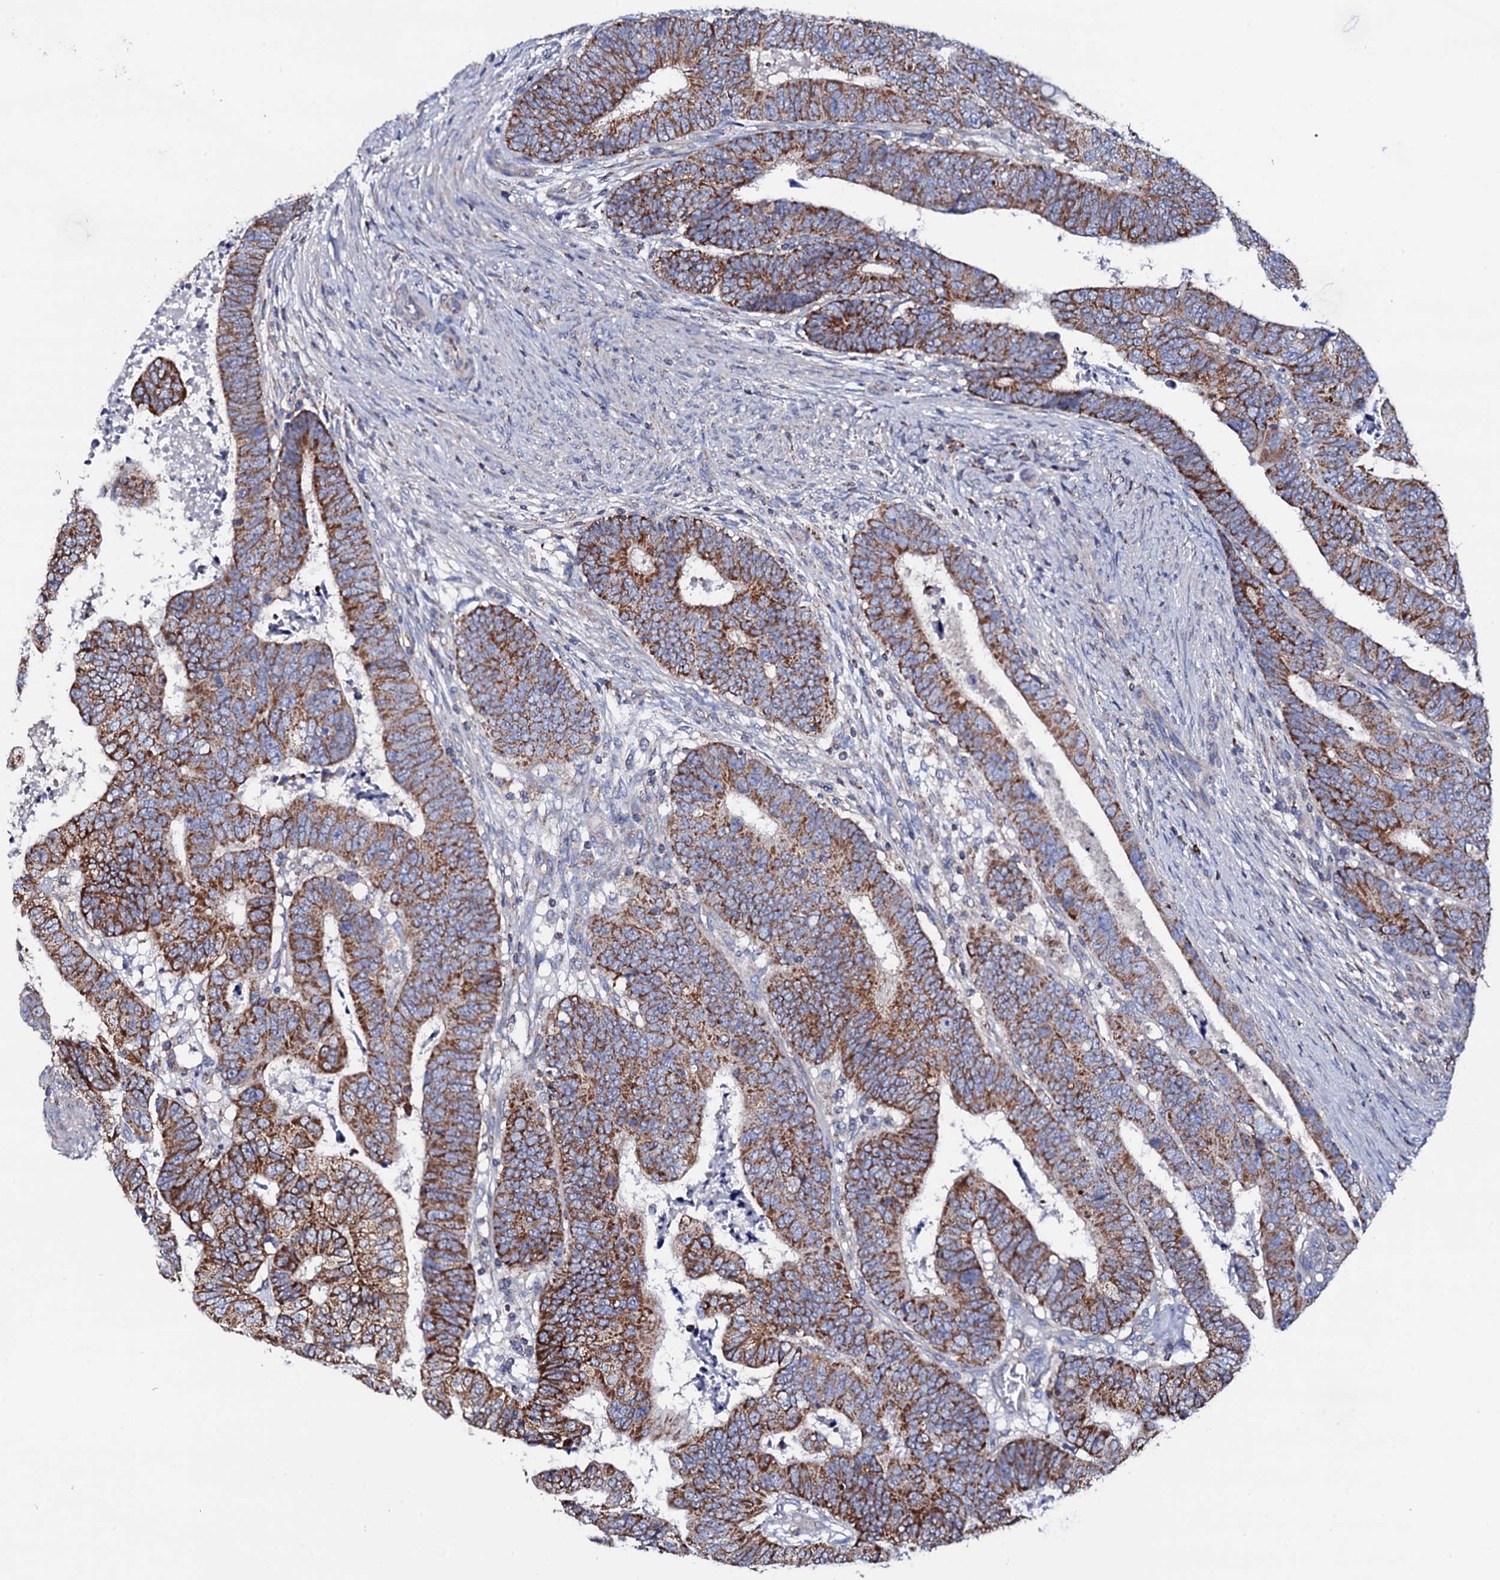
{"staining": {"intensity": "moderate", "quantity": ">75%", "location": "cytoplasmic/membranous"}, "tissue": "colorectal cancer", "cell_type": "Tumor cells", "image_type": "cancer", "snomed": [{"axis": "morphology", "description": "Normal tissue, NOS"}, {"axis": "morphology", "description": "Adenocarcinoma, NOS"}, {"axis": "topography", "description": "Rectum"}], "caption": "Tumor cells reveal medium levels of moderate cytoplasmic/membranous positivity in approximately >75% of cells in colorectal adenocarcinoma.", "gene": "TCAF2", "patient": {"sex": "female", "age": 65}}